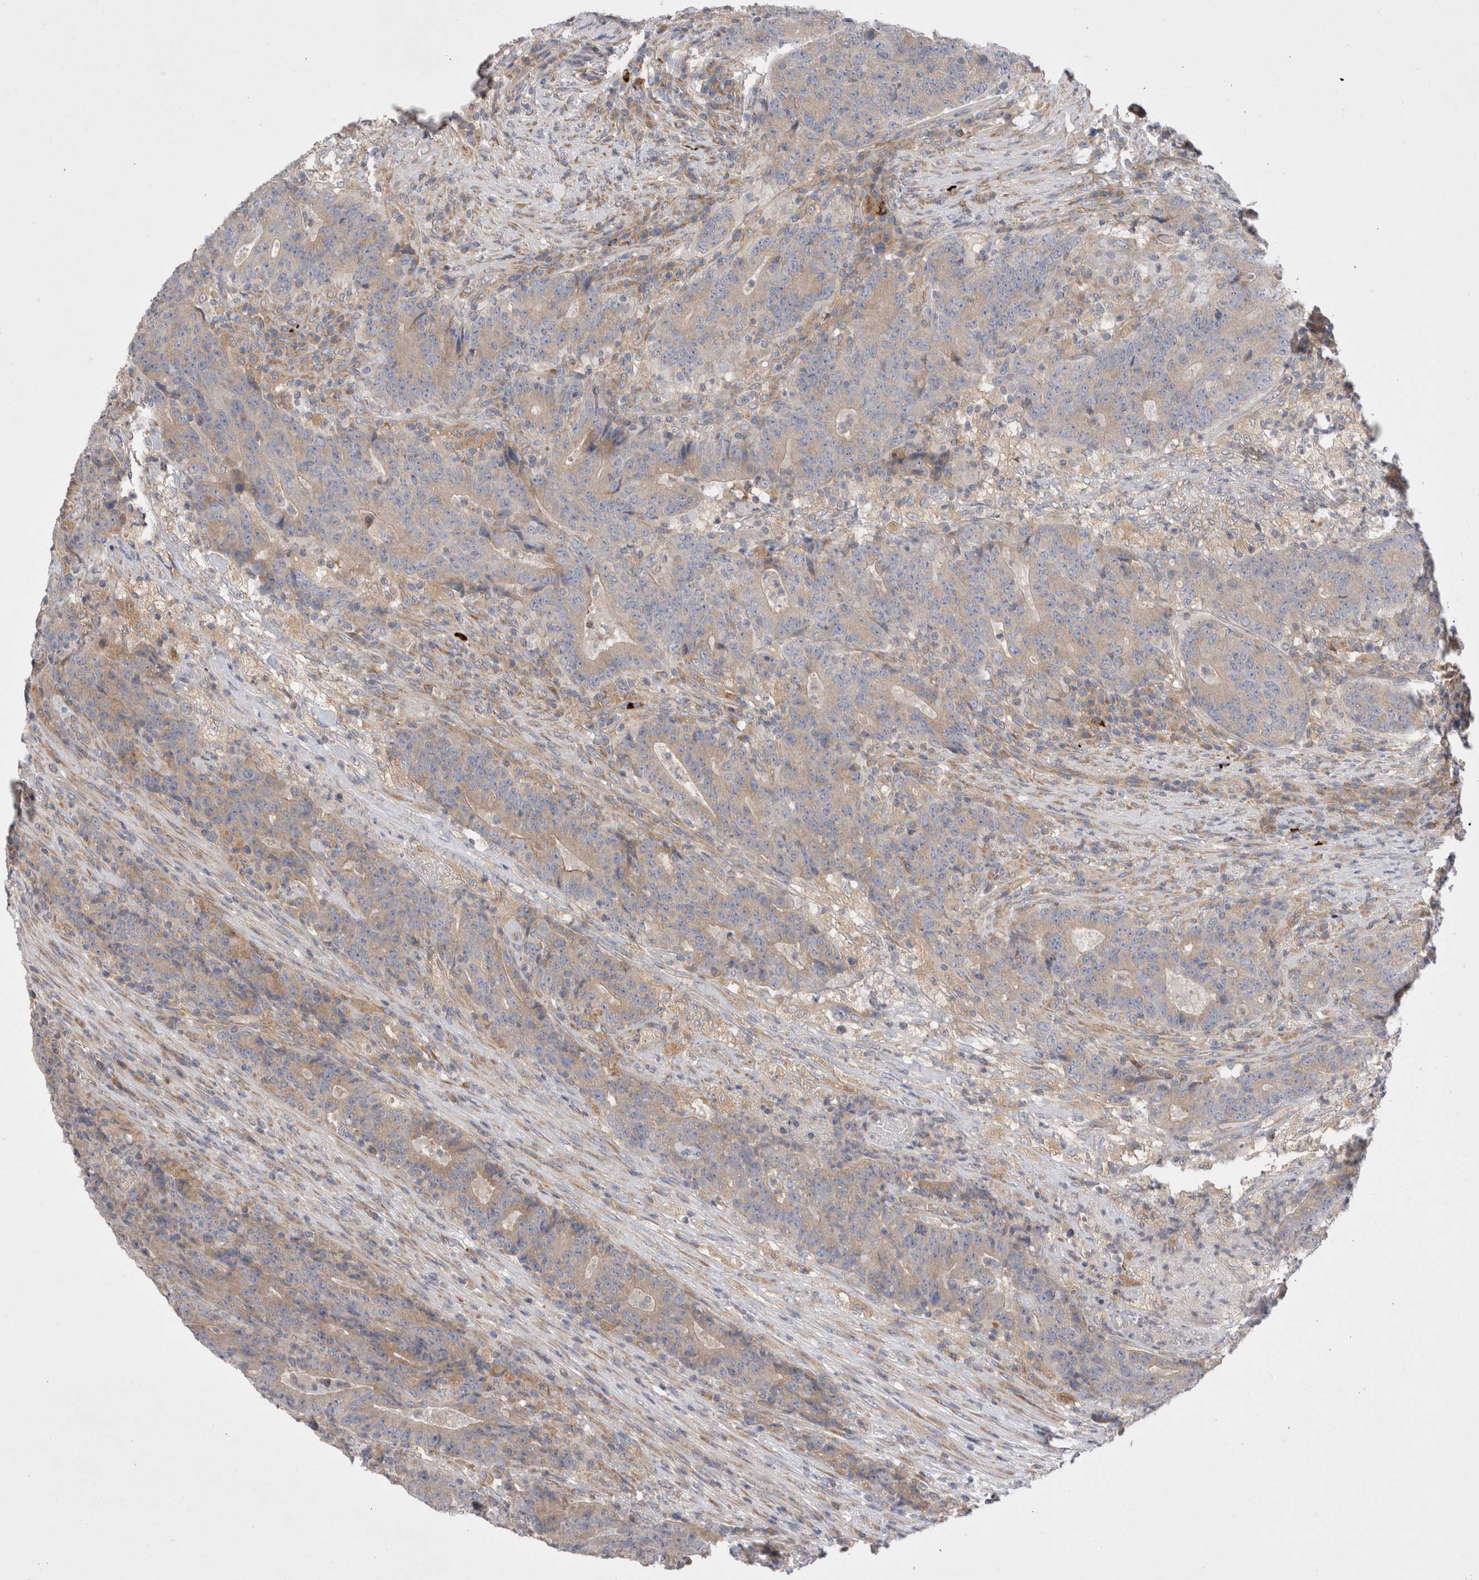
{"staining": {"intensity": "weak", "quantity": ">75%", "location": "cytoplasmic/membranous"}, "tissue": "colorectal cancer", "cell_type": "Tumor cells", "image_type": "cancer", "snomed": [{"axis": "morphology", "description": "Normal tissue, NOS"}, {"axis": "morphology", "description": "Adenocarcinoma, NOS"}, {"axis": "topography", "description": "Colon"}], "caption": "A photomicrograph of colorectal cancer (adenocarcinoma) stained for a protein reveals weak cytoplasmic/membranous brown staining in tumor cells.", "gene": "TBC1D16", "patient": {"sex": "female", "age": 75}}